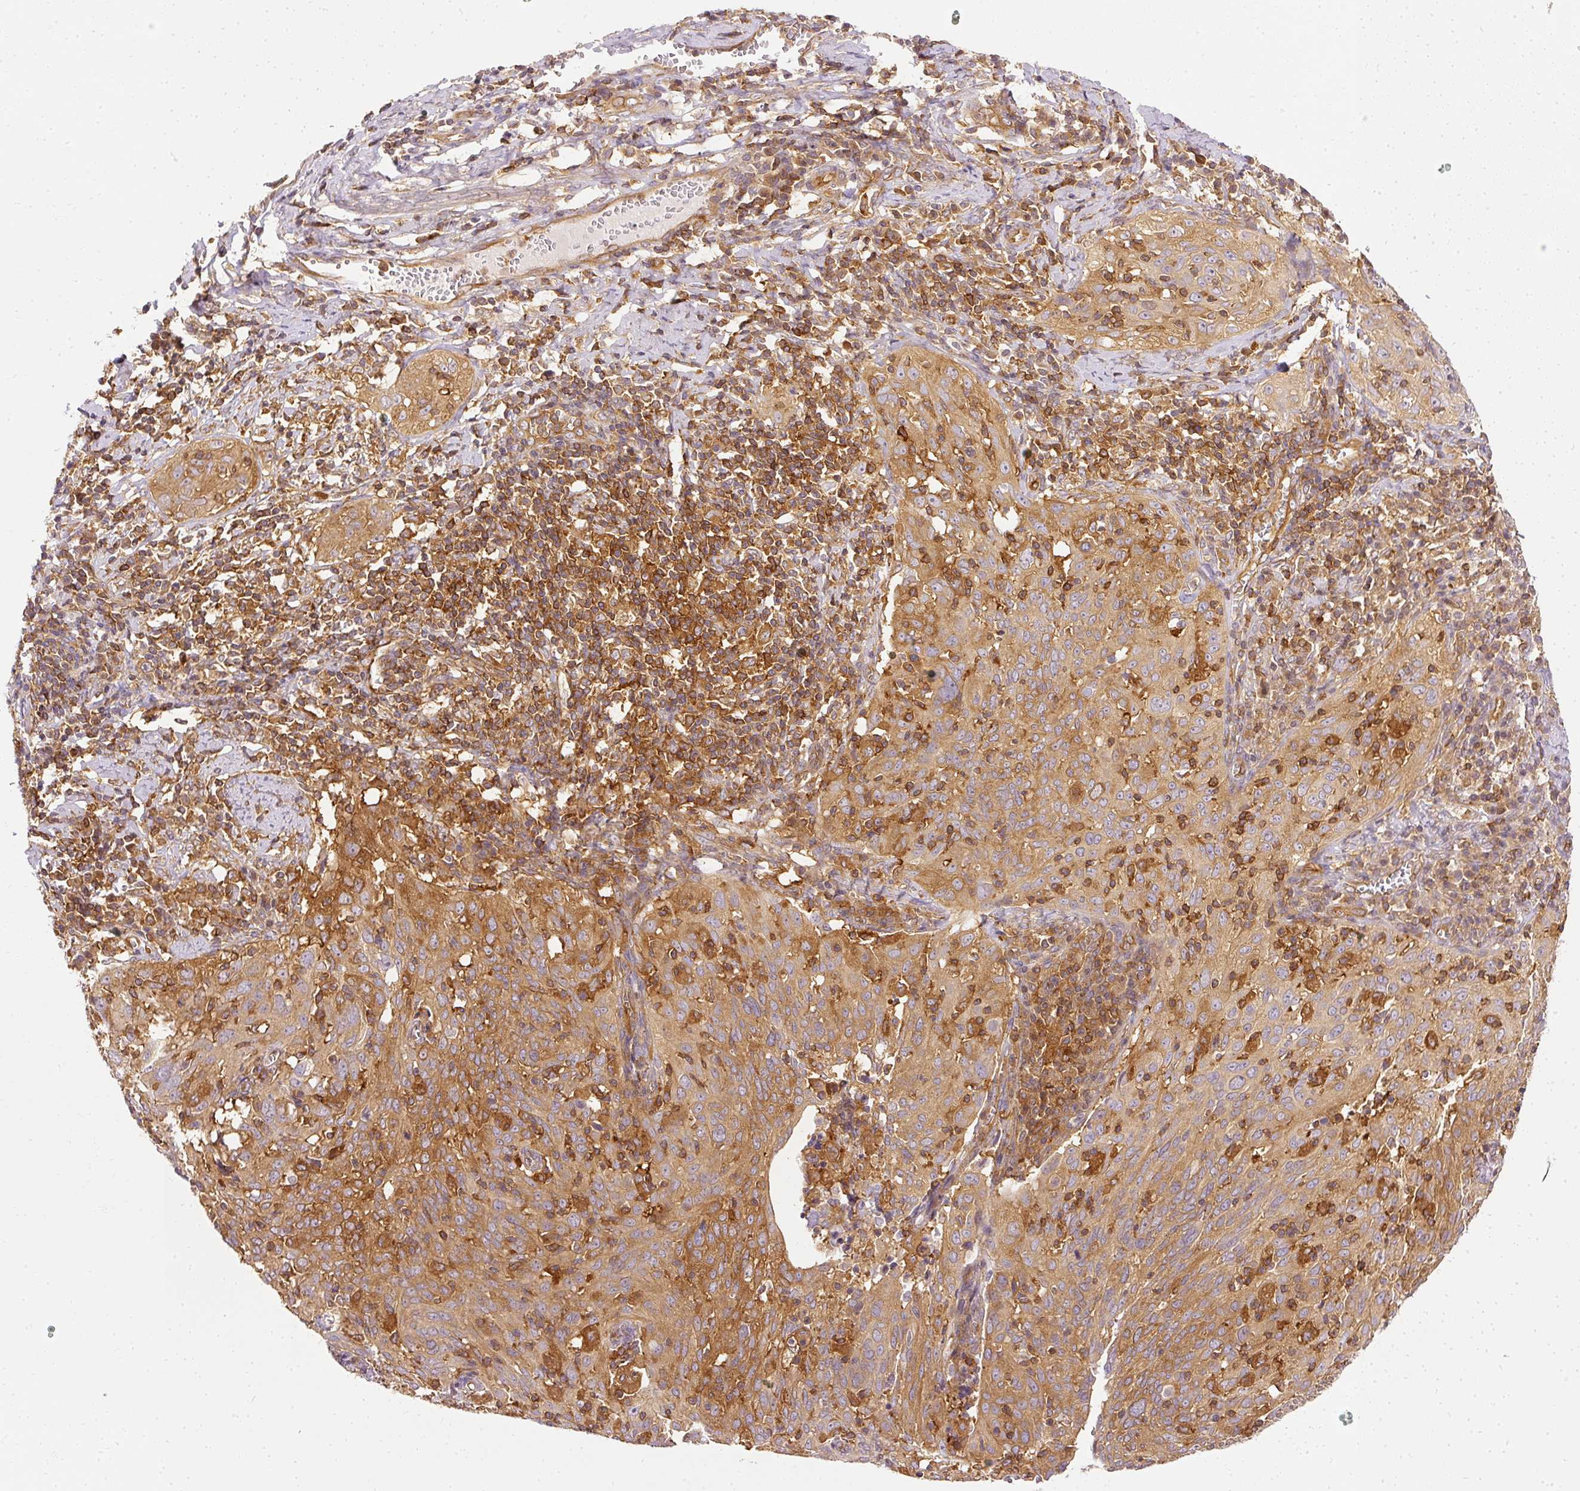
{"staining": {"intensity": "moderate", "quantity": ">75%", "location": "cytoplasmic/membranous"}, "tissue": "cervical cancer", "cell_type": "Tumor cells", "image_type": "cancer", "snomed": [{"axis": "morphology", "description": "Squamous cell carcinoma, NOS"}, {"axis": "topography", "description": "Cervix"}], "caption": "DAB immunohistochemical staining of human squamous cell carcinoma (cervical) reveals moderate cytoplasmic/membranous protein expression in approximately >75% of tumor cells.", "gene": "ARMH3", "patient": {"sex": "female", "age": 31}}